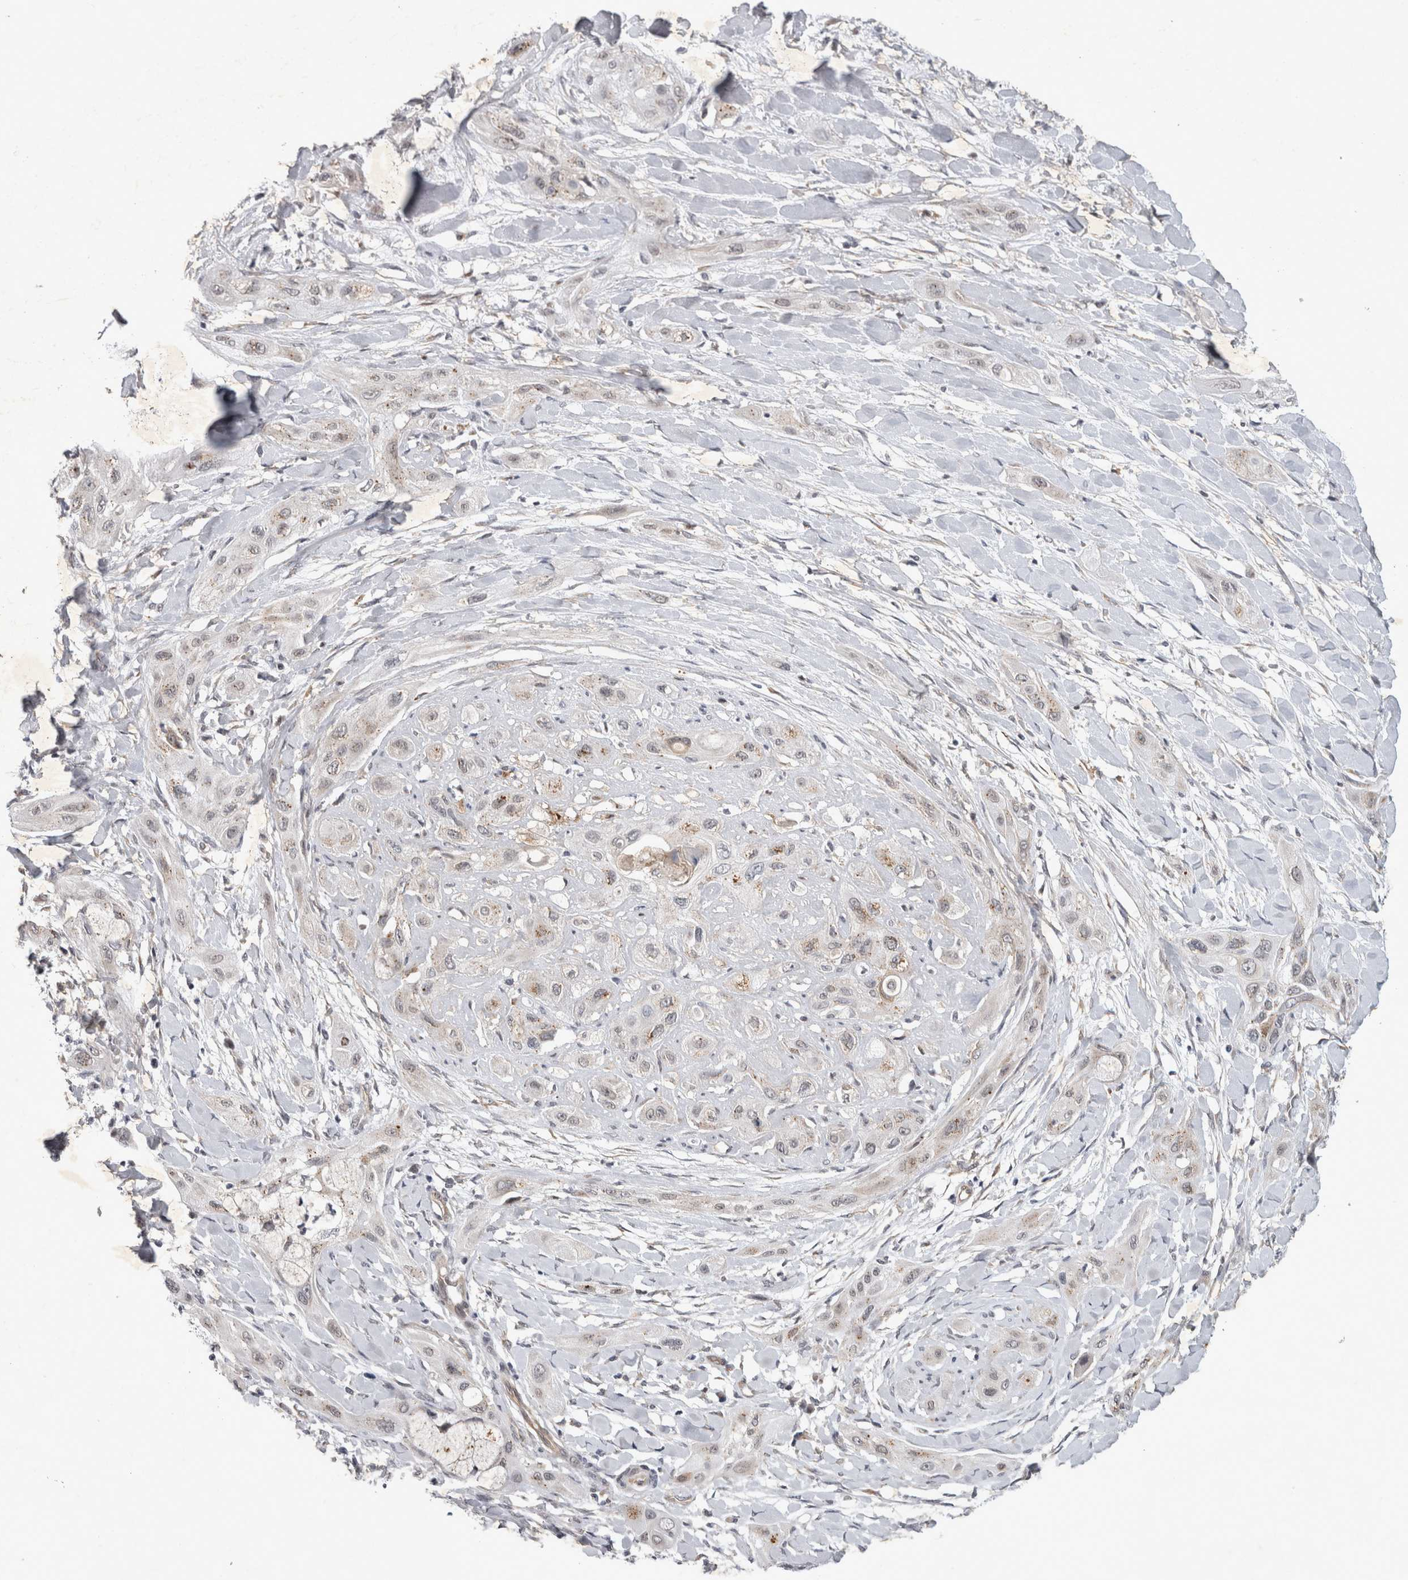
{"staining": {"intensity": "weak", "quantity": "<25%", "location": "cytoplasmic/membranous"}, "tissue": "lung cancer", "cell_type": "Tumor cells", "image_type": "cancer", "snomed": [{"axis": "morphology", "description": "Squamous cell carcinoma, NOS"}, {"axis": "topography", "description": "Lung"}], "caption": "Immunohistochemistry (IHC) of human lung cancer (squamous cell carcinoma) shows no staining in tumor cells.", "gene": "PARP11", "patient": {"sex": "female", "age": 47}}